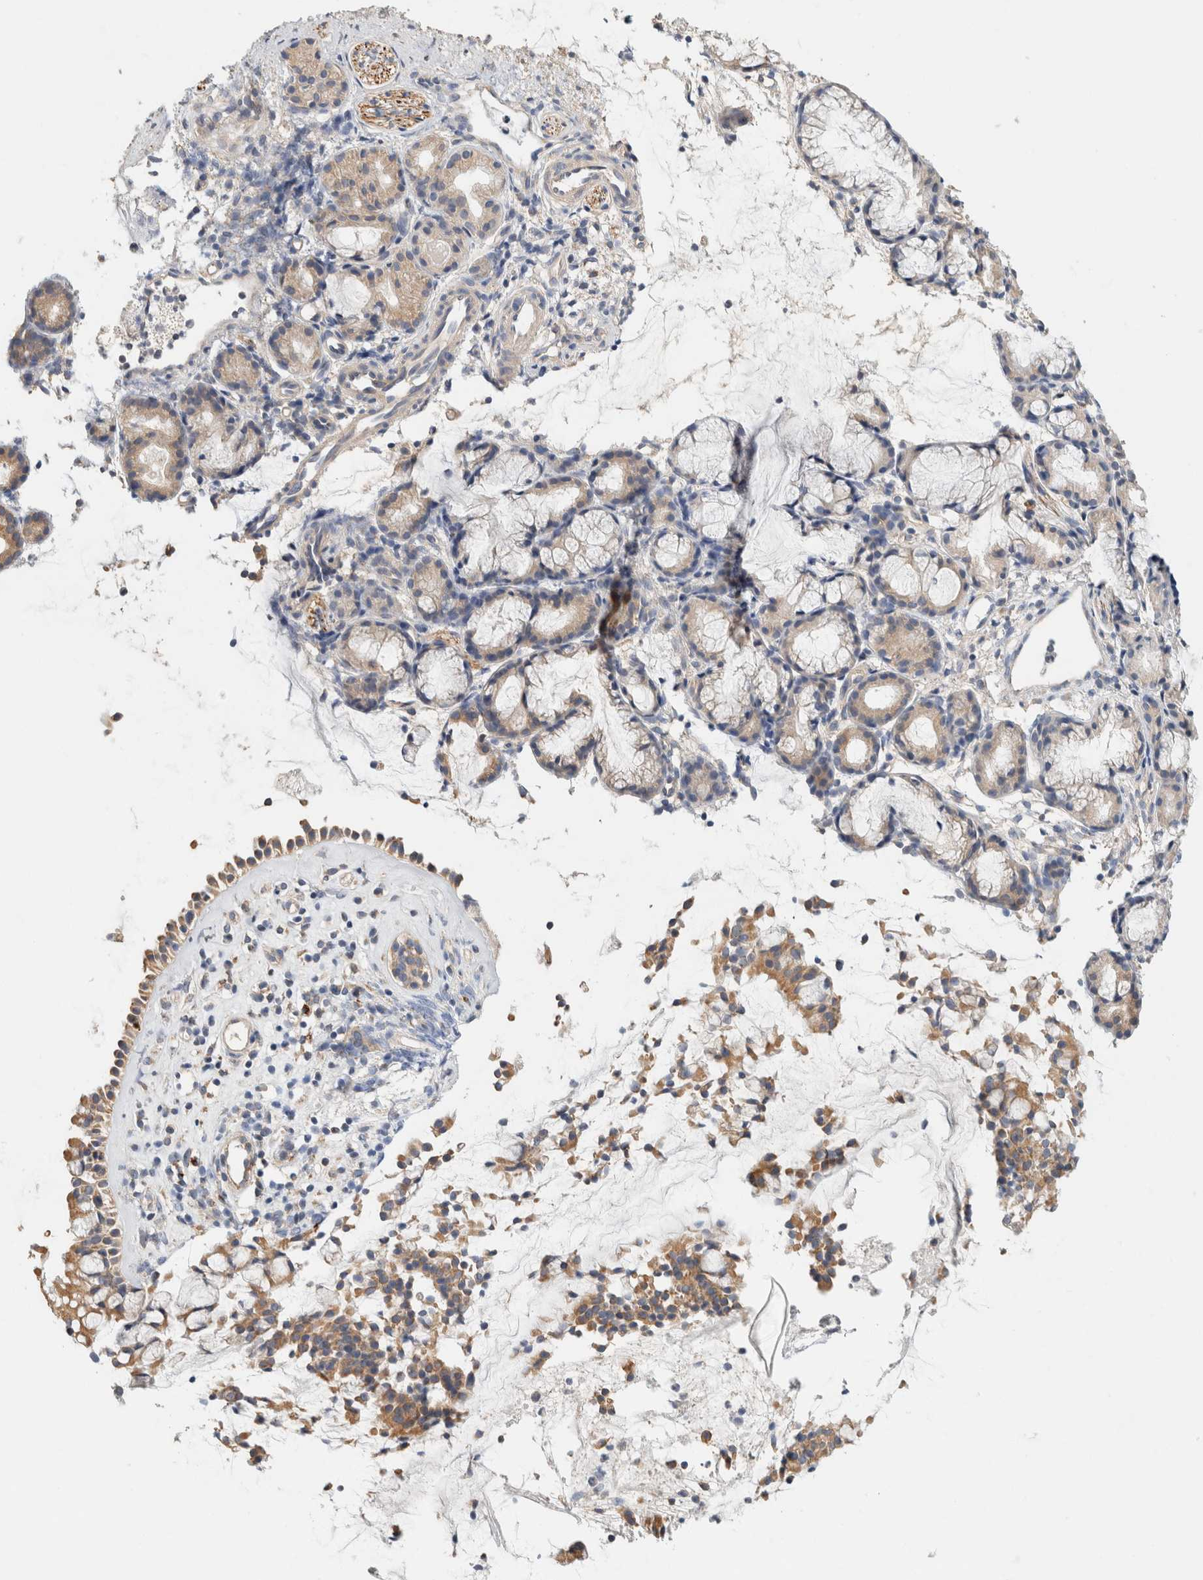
{"staining": {"intensity": "moderate", "quantity": ">75%", "location": "cytoplasmic/membranous"}, "tissue": "nasopharynx", "cell_type": "Respiratory epithelial cells", "image_type": "normal", "snomed": [{"axis": "morphology", "description": "Normal tissue, NOS"}, {"axis": "topography", "description": "Nasopharynx"}], "caption": "Nasopharynx stained for a protein reveals moderate cytoplasmic/membranous positivity in respiratory epithelial cells. (IHC, brightfield microscopy, high magnification).", "gene": "B3GNTL1", "patient": {"sex": "female", "age": 42}}